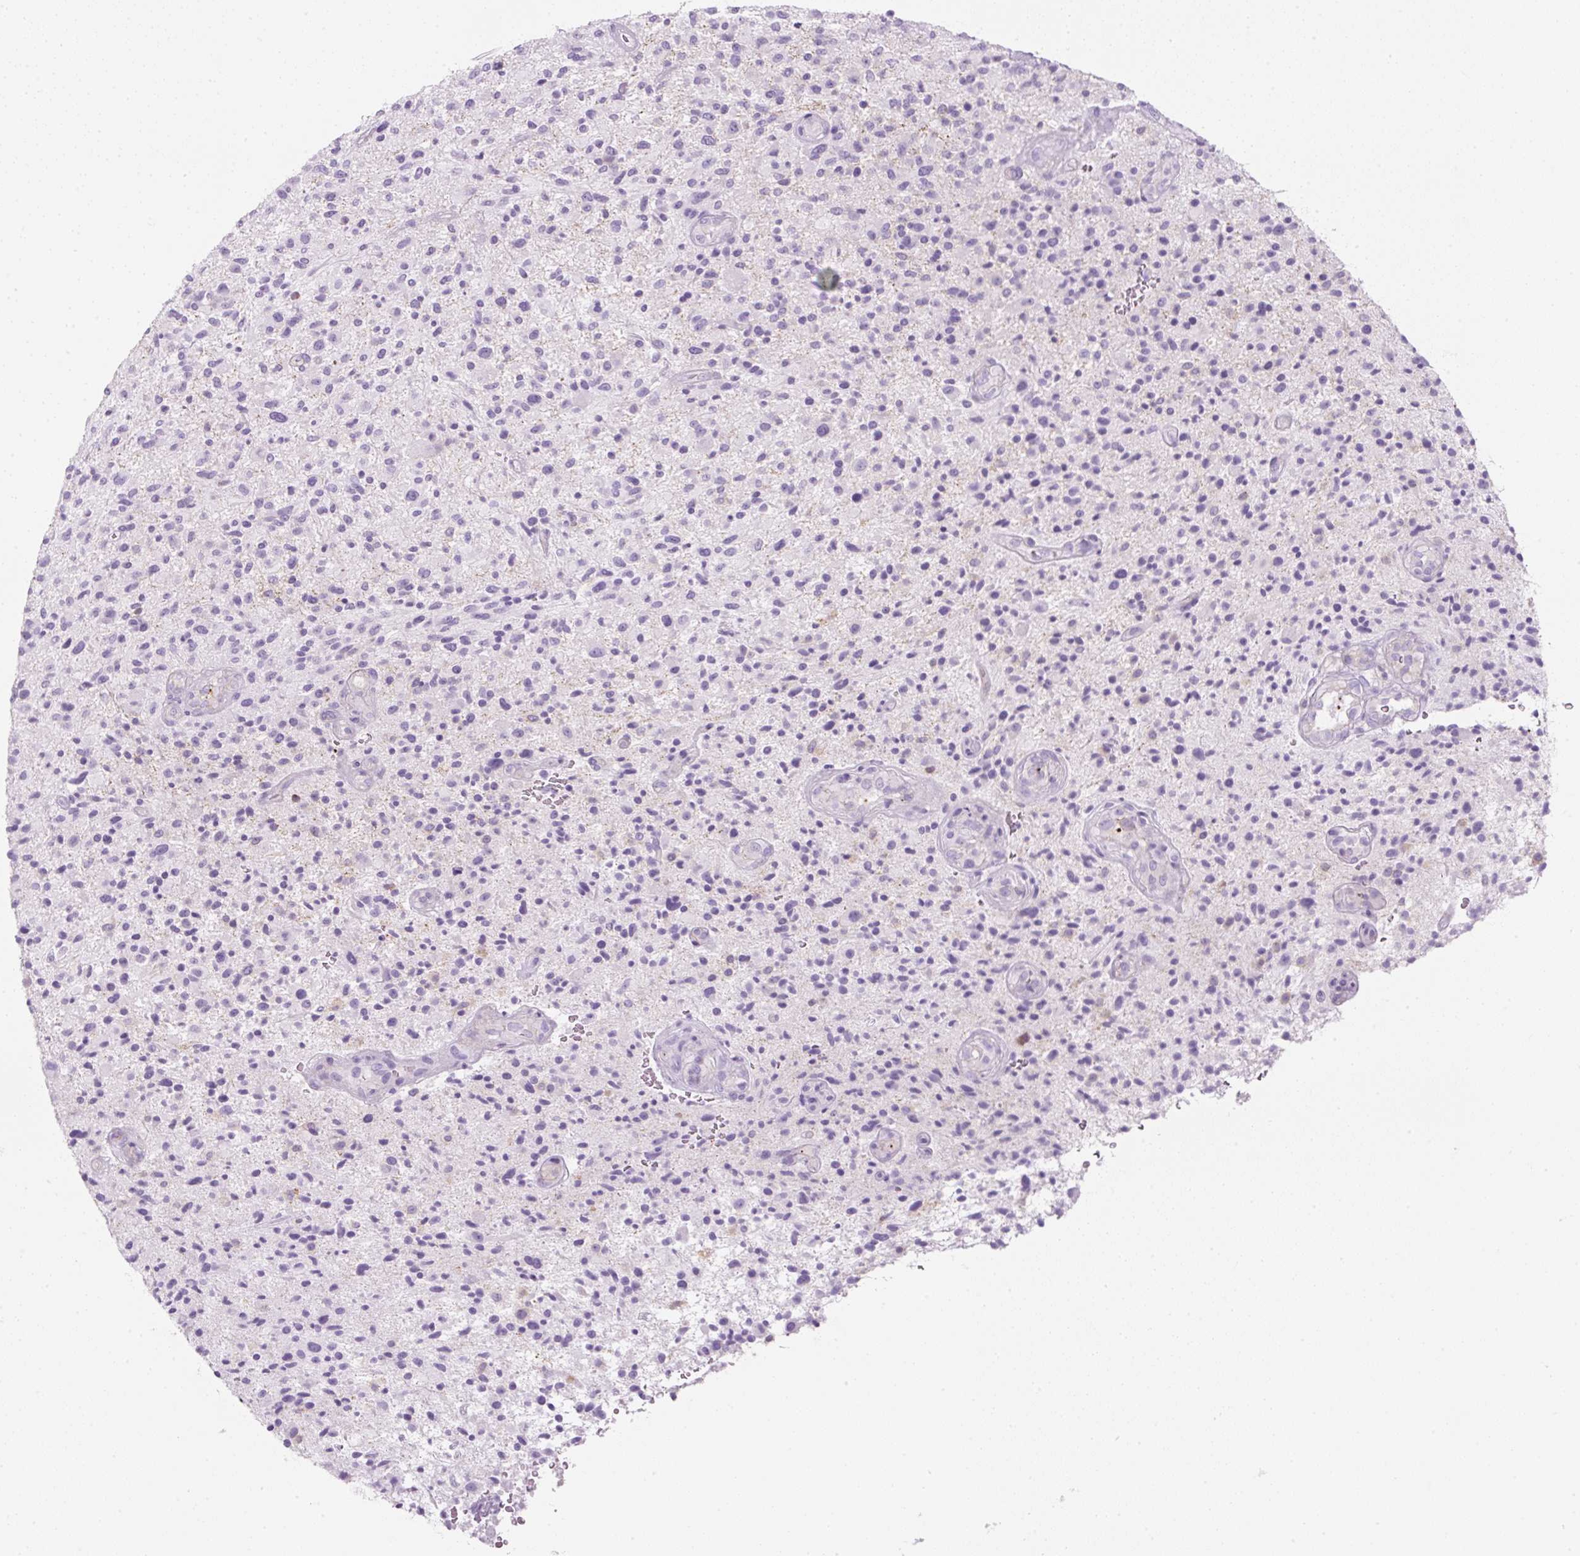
{"staining": {"intensity": "negative", "quantity": "none", "location": "none"}, "tissue": "glioma", "cell_type": "Tumor cells", "image_type": "cancer", "snomed": [{"axis": "morphology", "description": "Glioma, malignant, High grade"}, {"axis": "topography", "description": "Brain"}], "caption": "Photomicrograph shows no significant protein expression in tumor cells of glioma.", "gene": "PF4V1", "patient": {"sex": "male", "age": 47}}